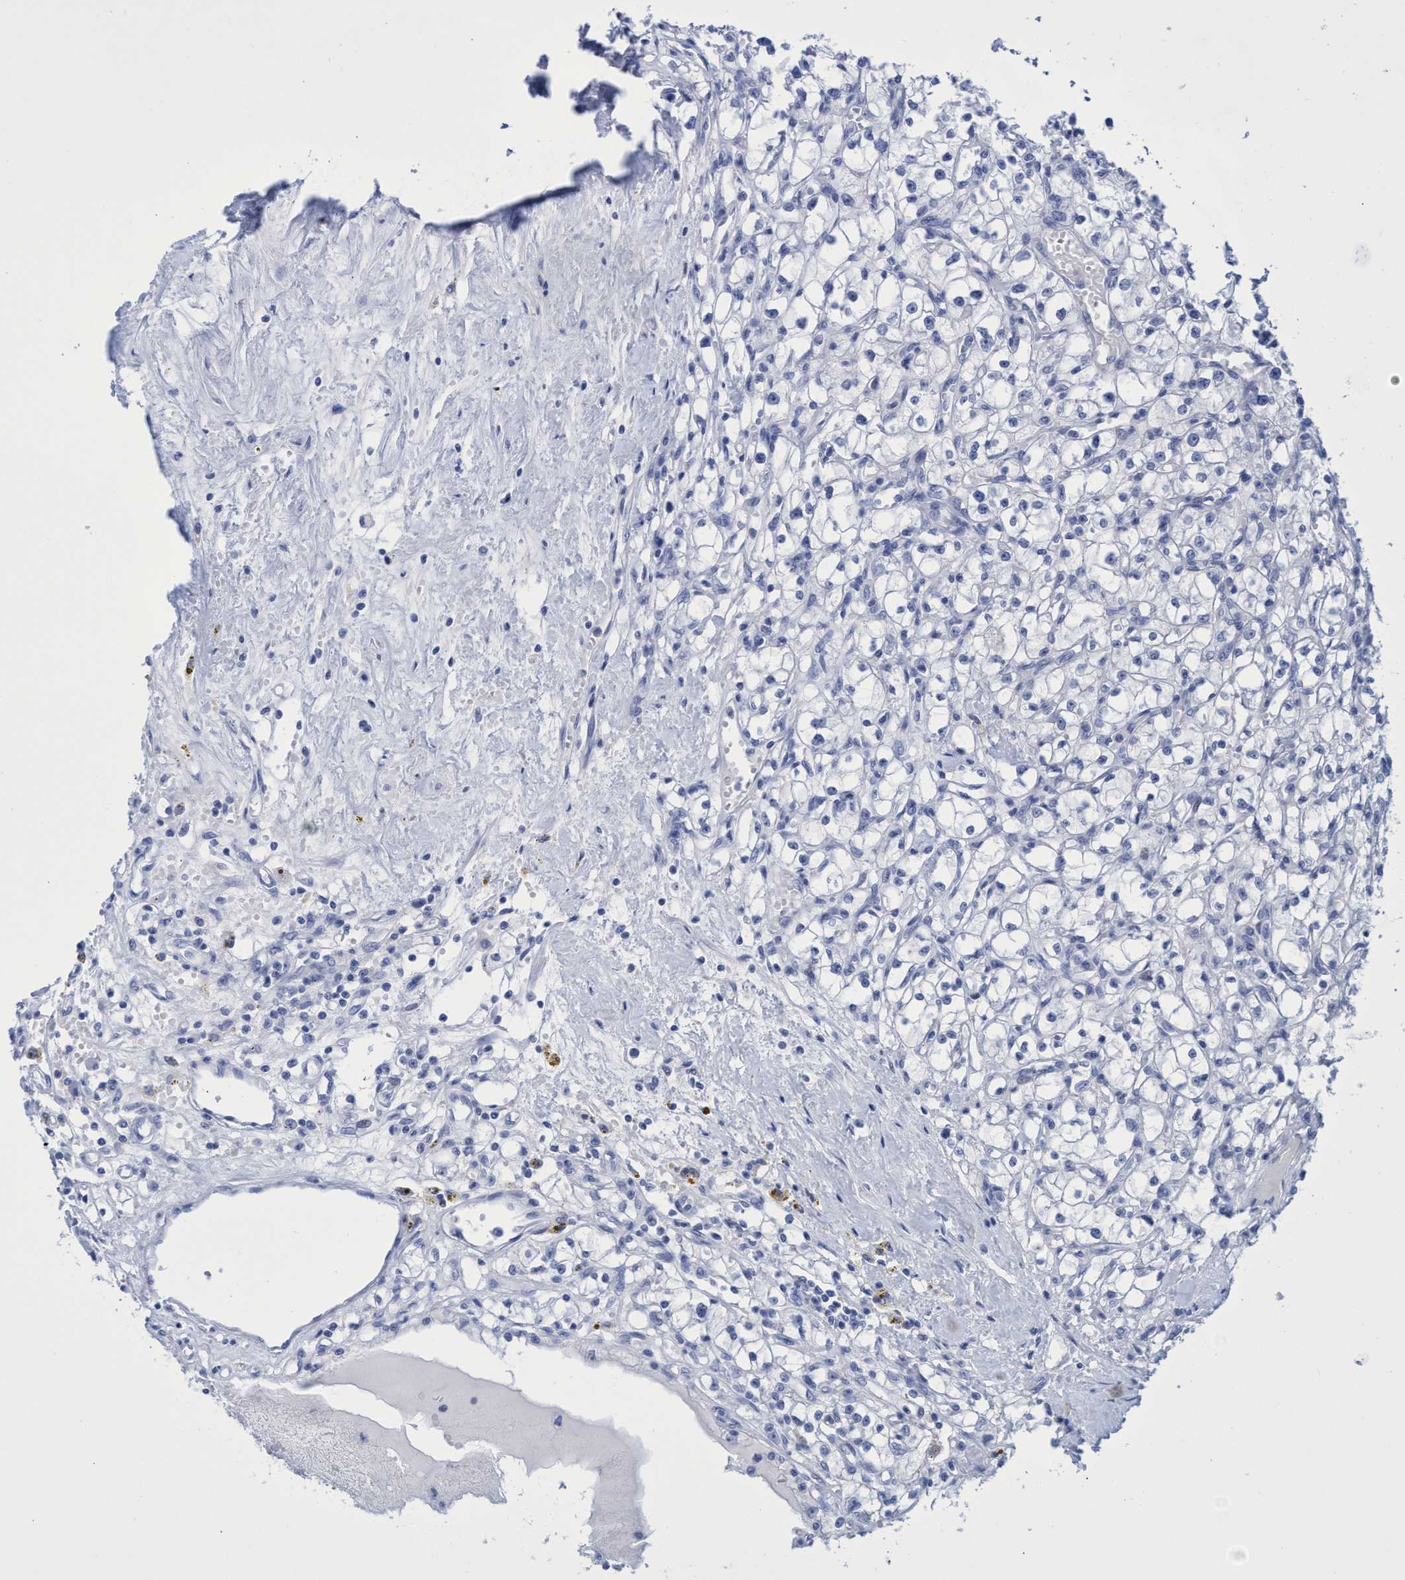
{"staining": {"intensity": "negative", "quantity": "none", "location": "none"}, "tissue": "renal cancer", "cell_type": "Tumor cells", "image_type": "cancer", "snomed": [{"axis": "morphology", "description": "Adenocarcinoma, NOS"}, {"axis": "topography", "description": "Kidney"}], "caption": "This is a histopathology image of immunohistochemistry (IHC) staining of renal cancer, which shows no positivity in tumor cells.", "gene": "INSL6", "patient": {"sex": "male", "age": 56}}